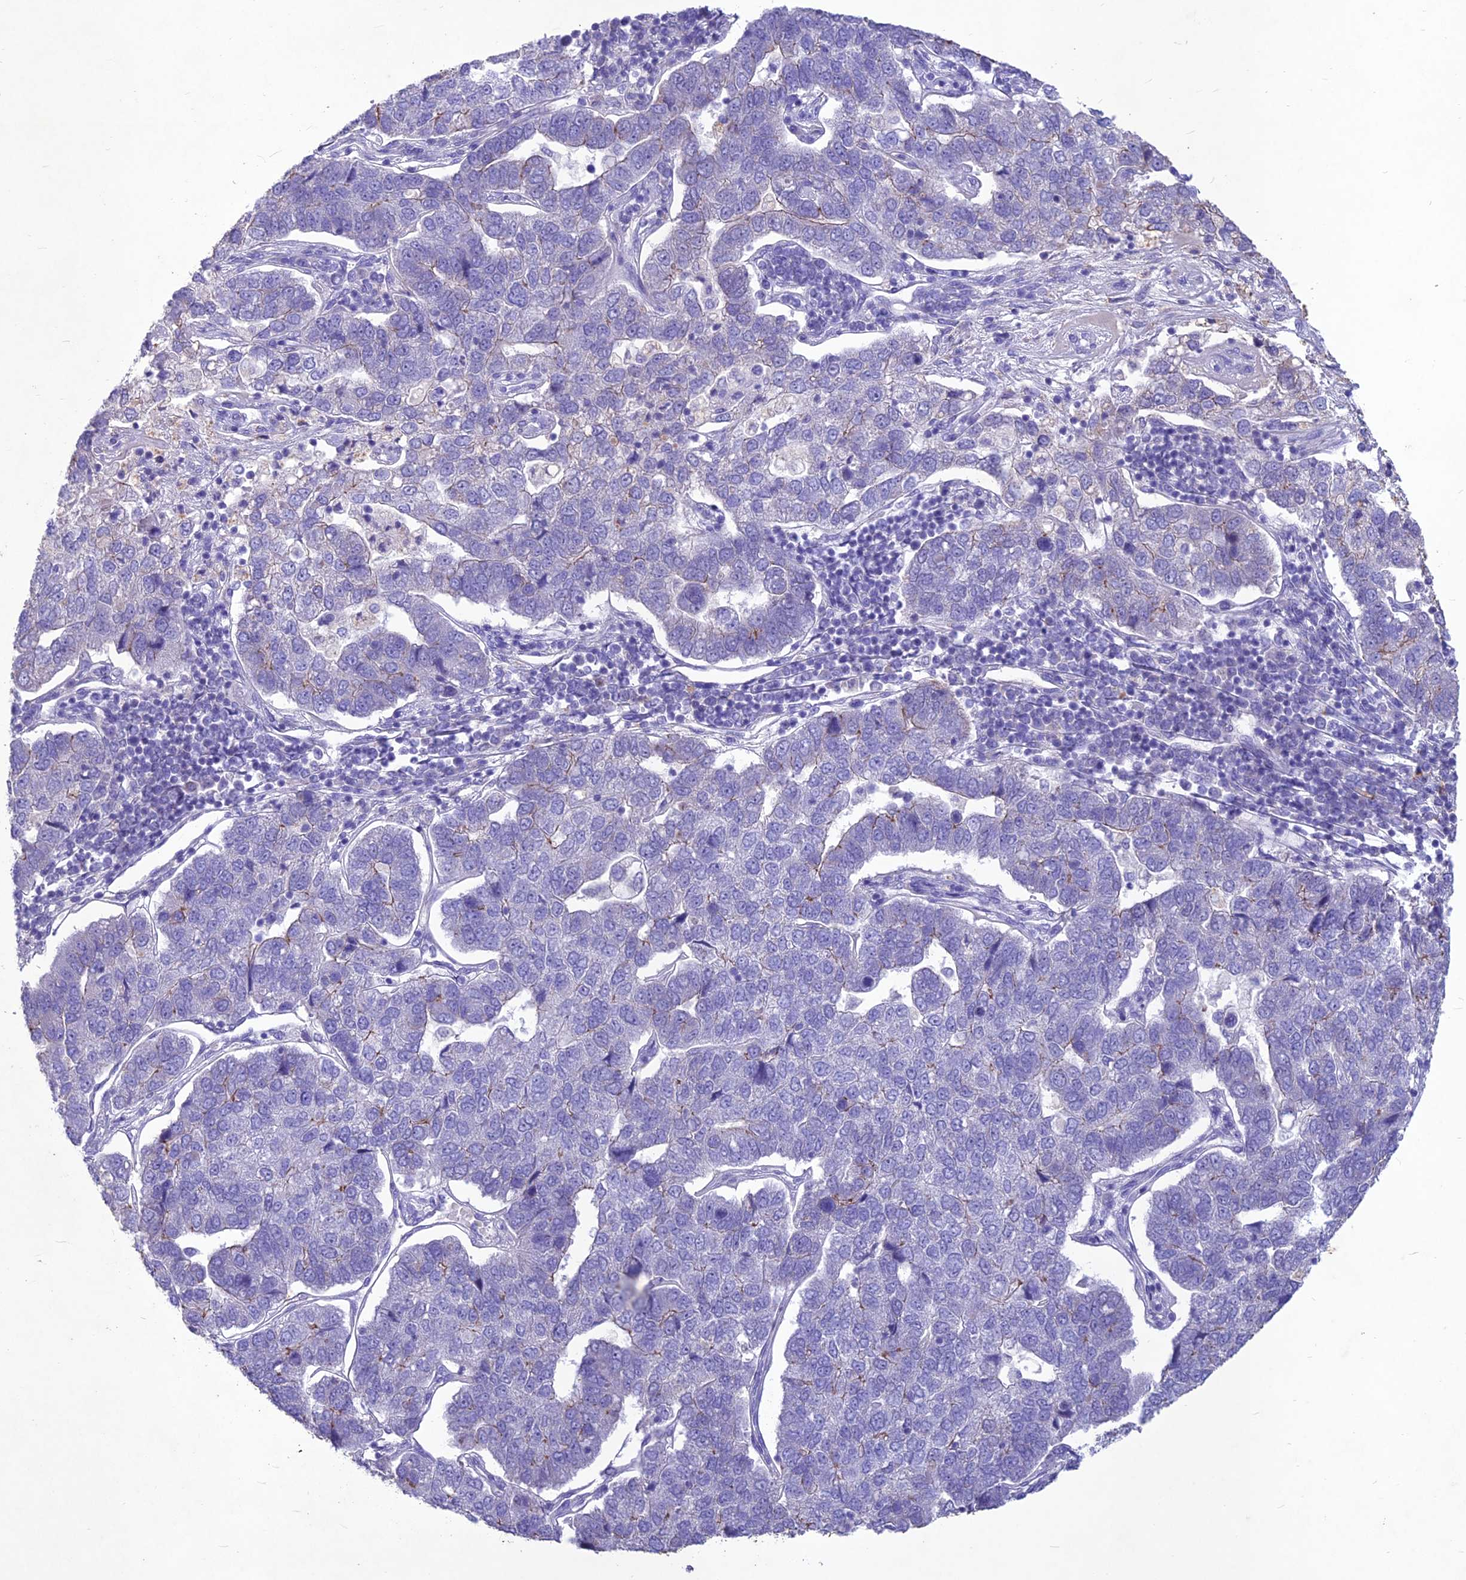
{"staining": {"intensity": "moderate", "quantity": "<25%", "location": "cytoplasmic/membranous"}, "tissue": "pancreatic cancer", "cell_type": "Tumor cells", "image_type": "cancer", "snomed": [{"axis": "morphology", "description": "Adenocarcinoma, NOS"}, {"axis": "topography", "description": "Pancreas"}], "caption": "This is an image of immunohistochemistry staining of pancreatic cancer, which shows moderate positivity in the cytoplasmic/membranous of tumor cells.", "gene": "IFT172", "patient": {"sex": "female", "age": 61}}